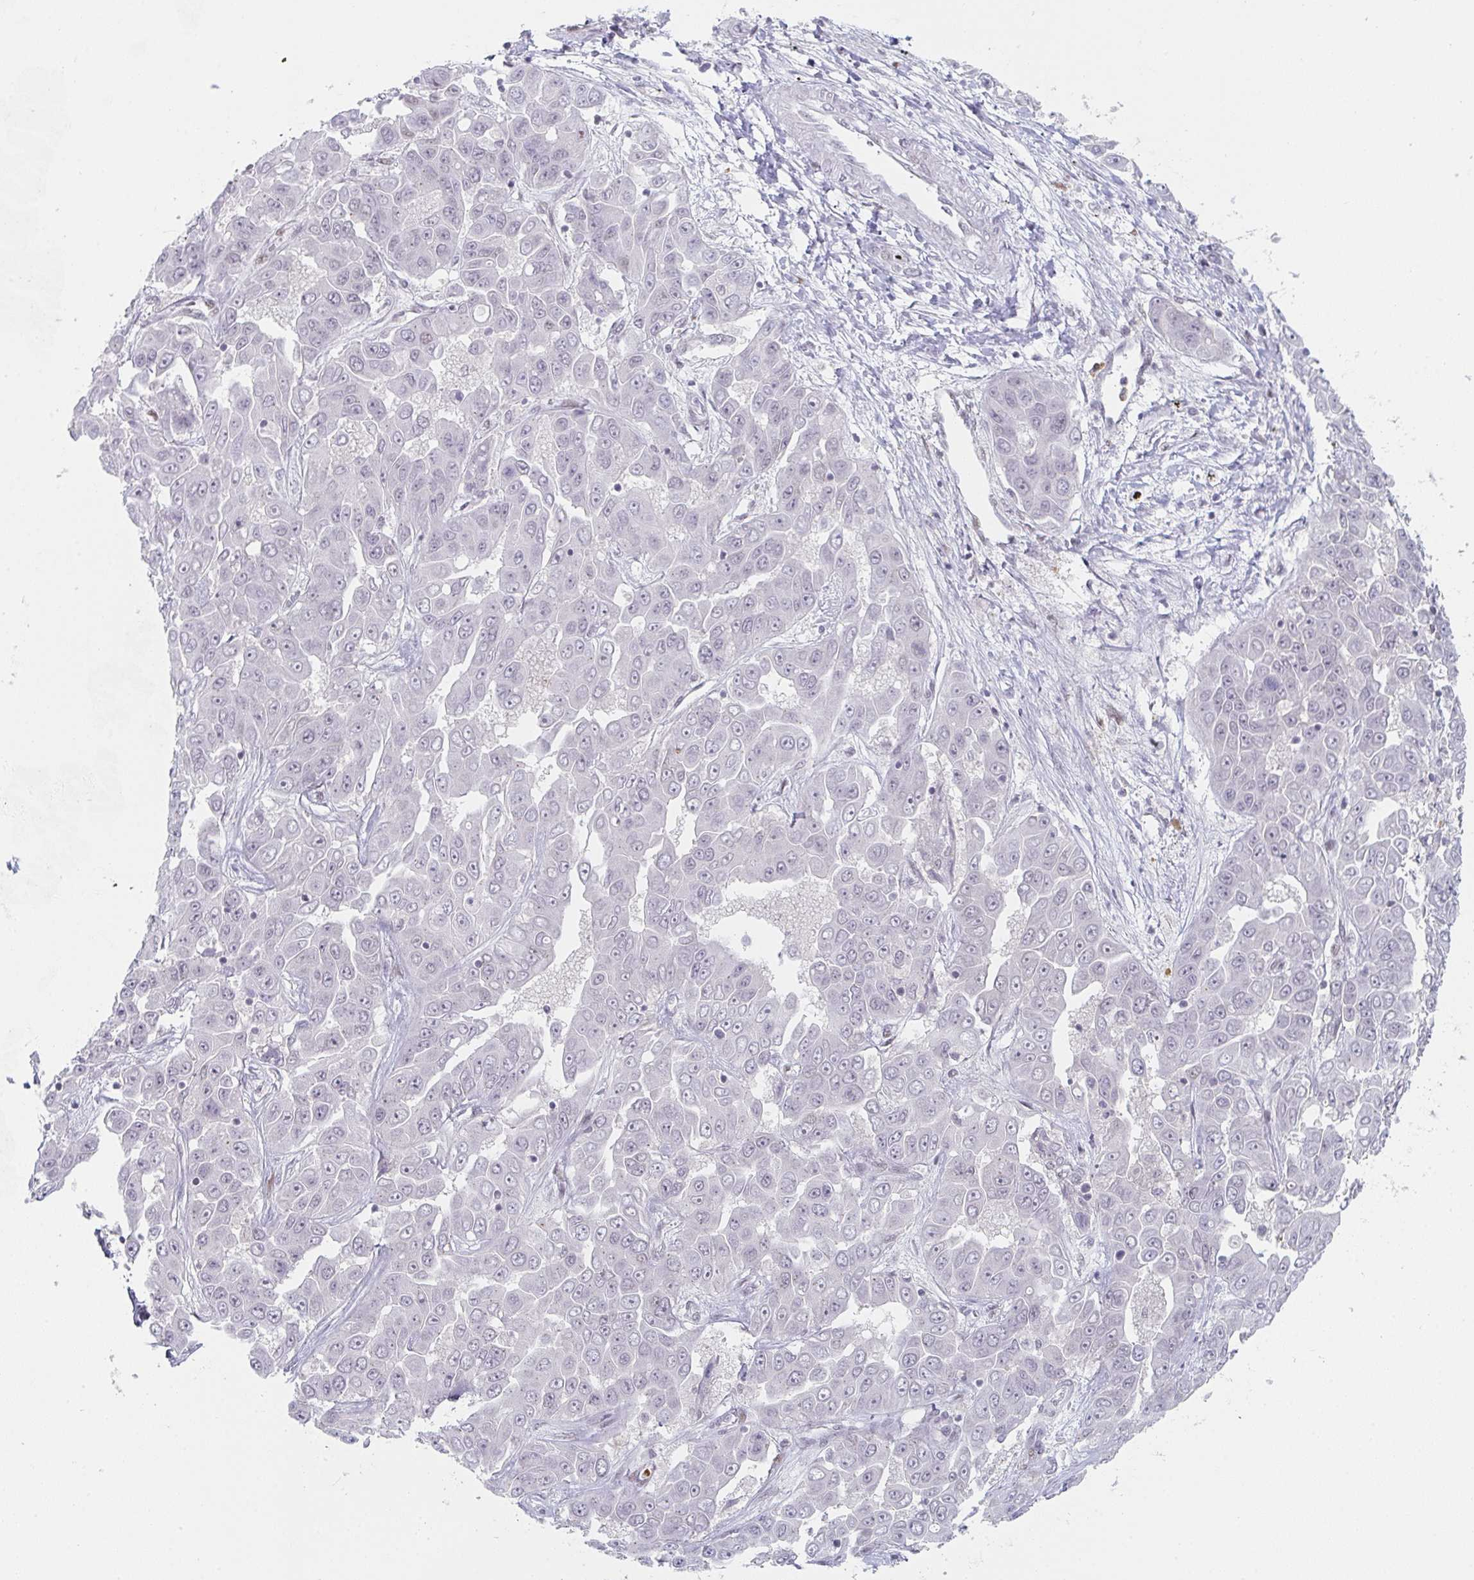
{"staining": {"intensity": "negative", "quantity": "none", "location": "none"}, "tissue": "liver cancer", "cell_type": "Tumor cells", "image_type": "cancer", "snomed": [{"axis": "morphology", "description": "Cholangiocarcinoma"}, {"axis": "topography", "description": "Liver"}], "caption": "Histopathology image shows no protein expression in tumor cells of liver cancer tissue.", "gene": "LIN54", "patient": {"sex": "female", "age": 52}}